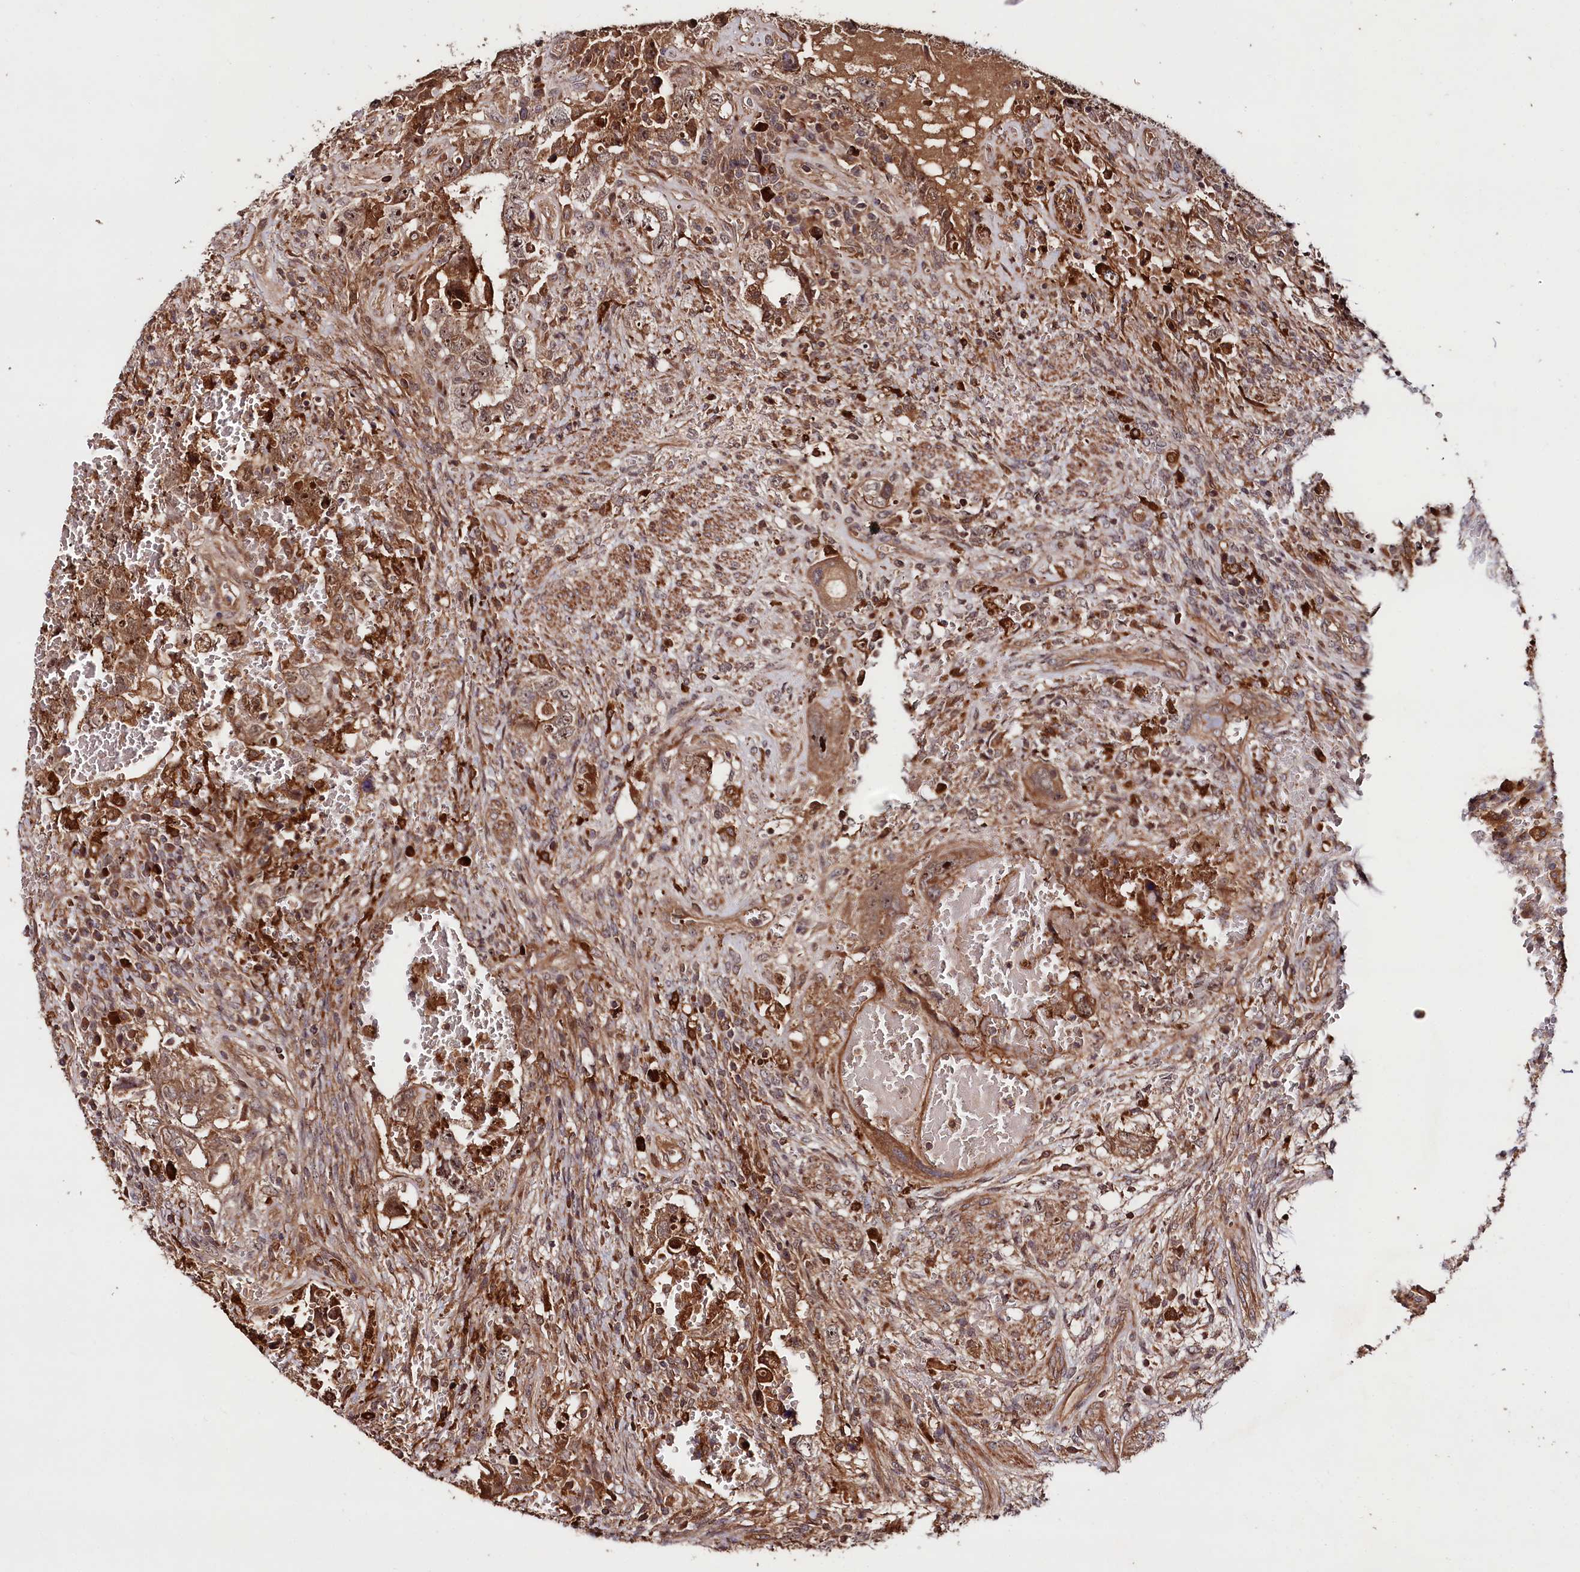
{"staining": {"intensity": "moderate", "quantity": ">75%", "location": "cytoplasmic/membranous,nuclear"}, "tissue": "testis cancer", "cell_type": "Tumor cells", "image_type": "cancer", "snomed": [{"axis": "morphology", "description": "Carcinoma, Embryonal, NOS"}, {"axis": "topography", "description": "Testis"}], "caption": "This image demonstrates testis embryonal carcinoma stained with immunohistochemistry to label a protein in brown. The cytoplasmic/membranous and nuclear of tumor cells show moderate positivity for the protein. Nuclei are counter-stained blue.", "gene": "NEDD1", "patient": {"sex": "male", "age": 26}}